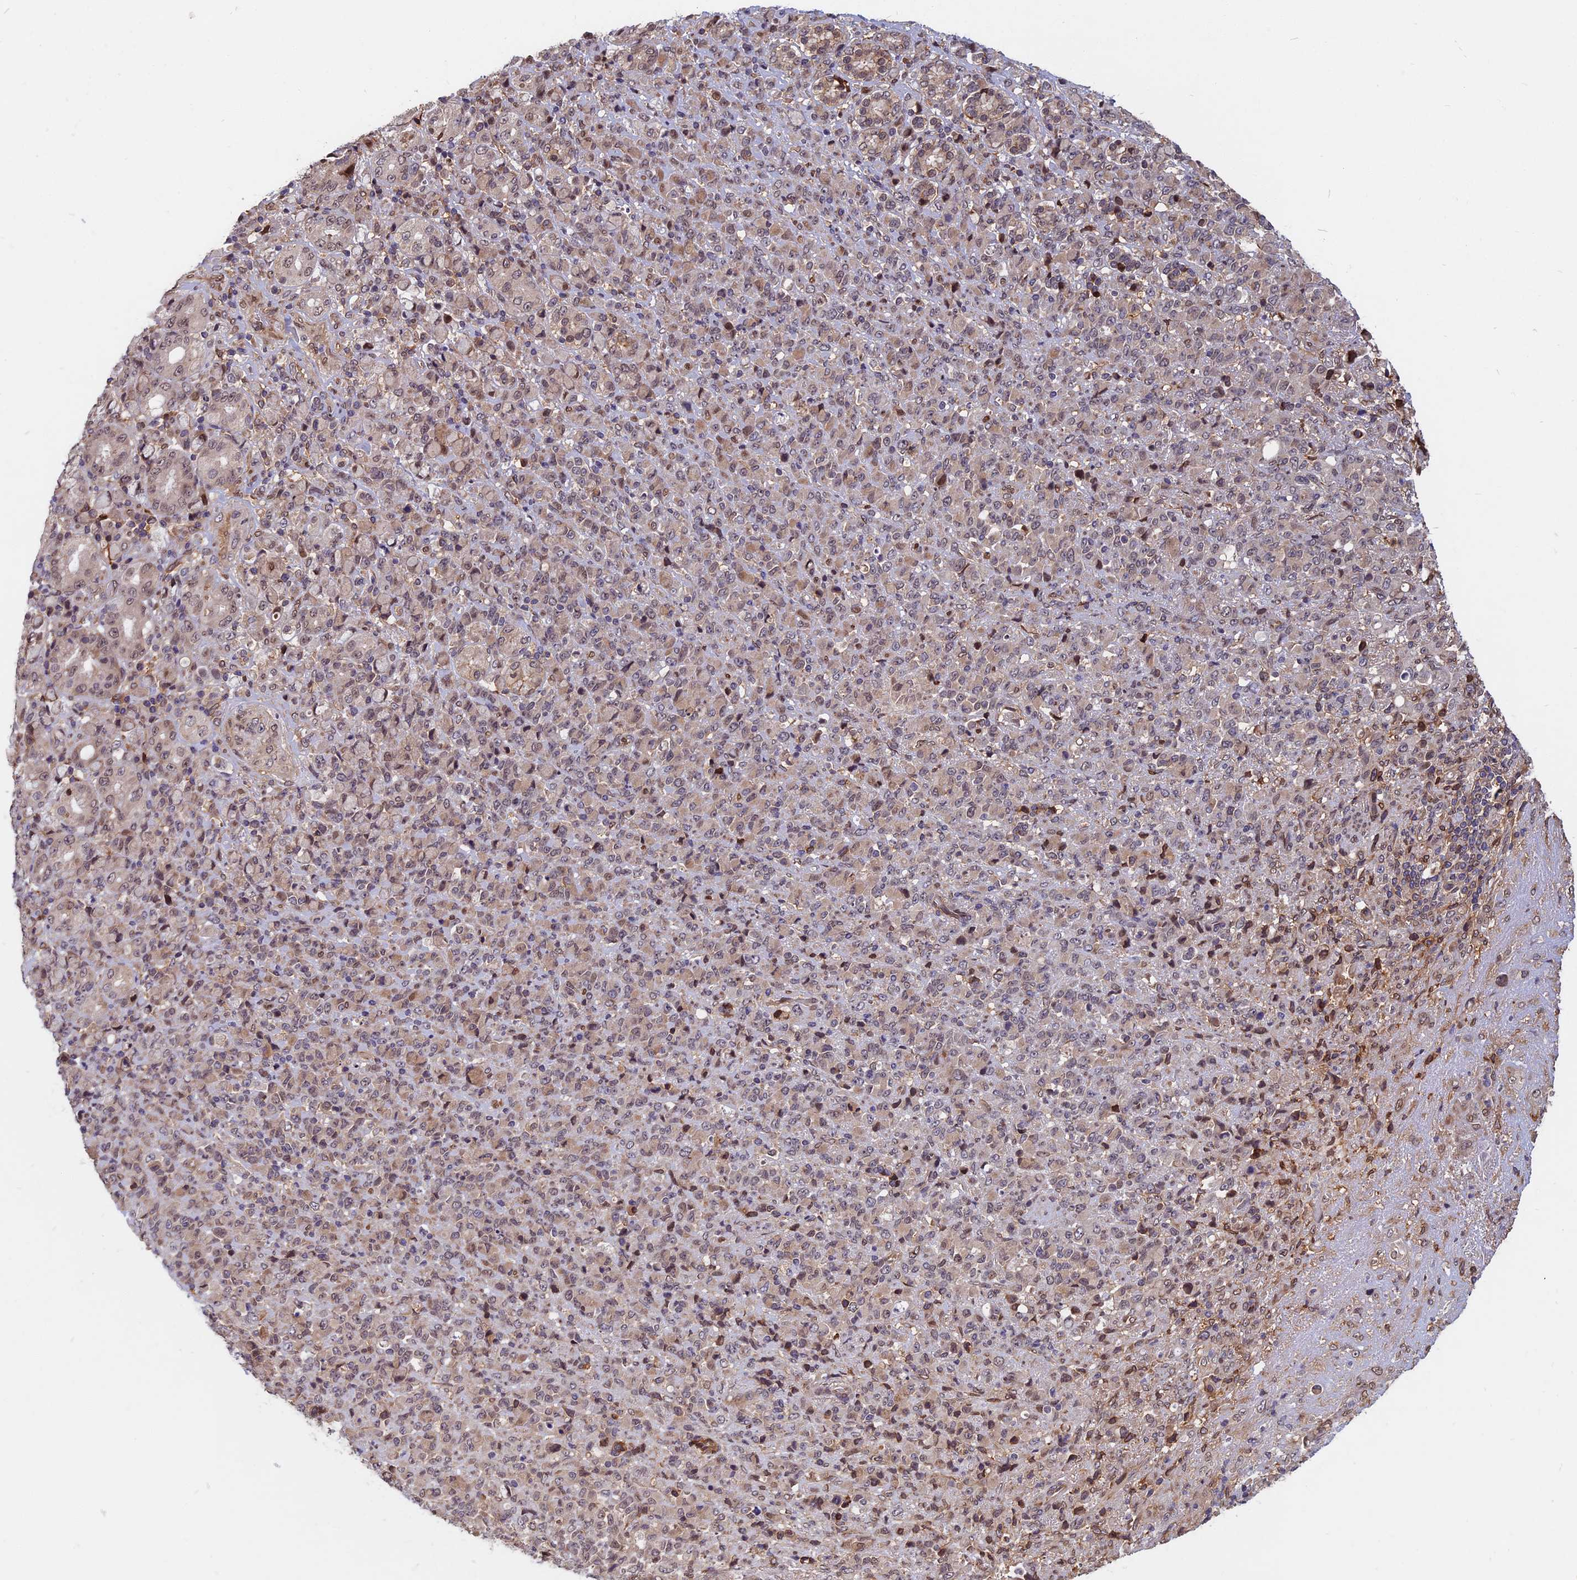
{"staining": {"intensity": "weak", "quantity": "25%-75%", "location": "nuclear"}, "tissue": "stomach cancer", "cell_type": "Tumor cells", "image_type": "cancer", "snomed": [{"axis": "morphology", "description": "Normal tissue, NOS"}, {"axis": "morphology", "description": "Adenocarcinoma, NOS"}, {"axis": "topography", "description": "Stomach"}], "caption": "Adenocarcinoma (stomach) was stained to show a protein in brown. There is low levels of weak nuclear staining in approximately 25%-75% of tumor cells.", "gene": "SPG11", "patient": {"sex": "female", "age": 79}}